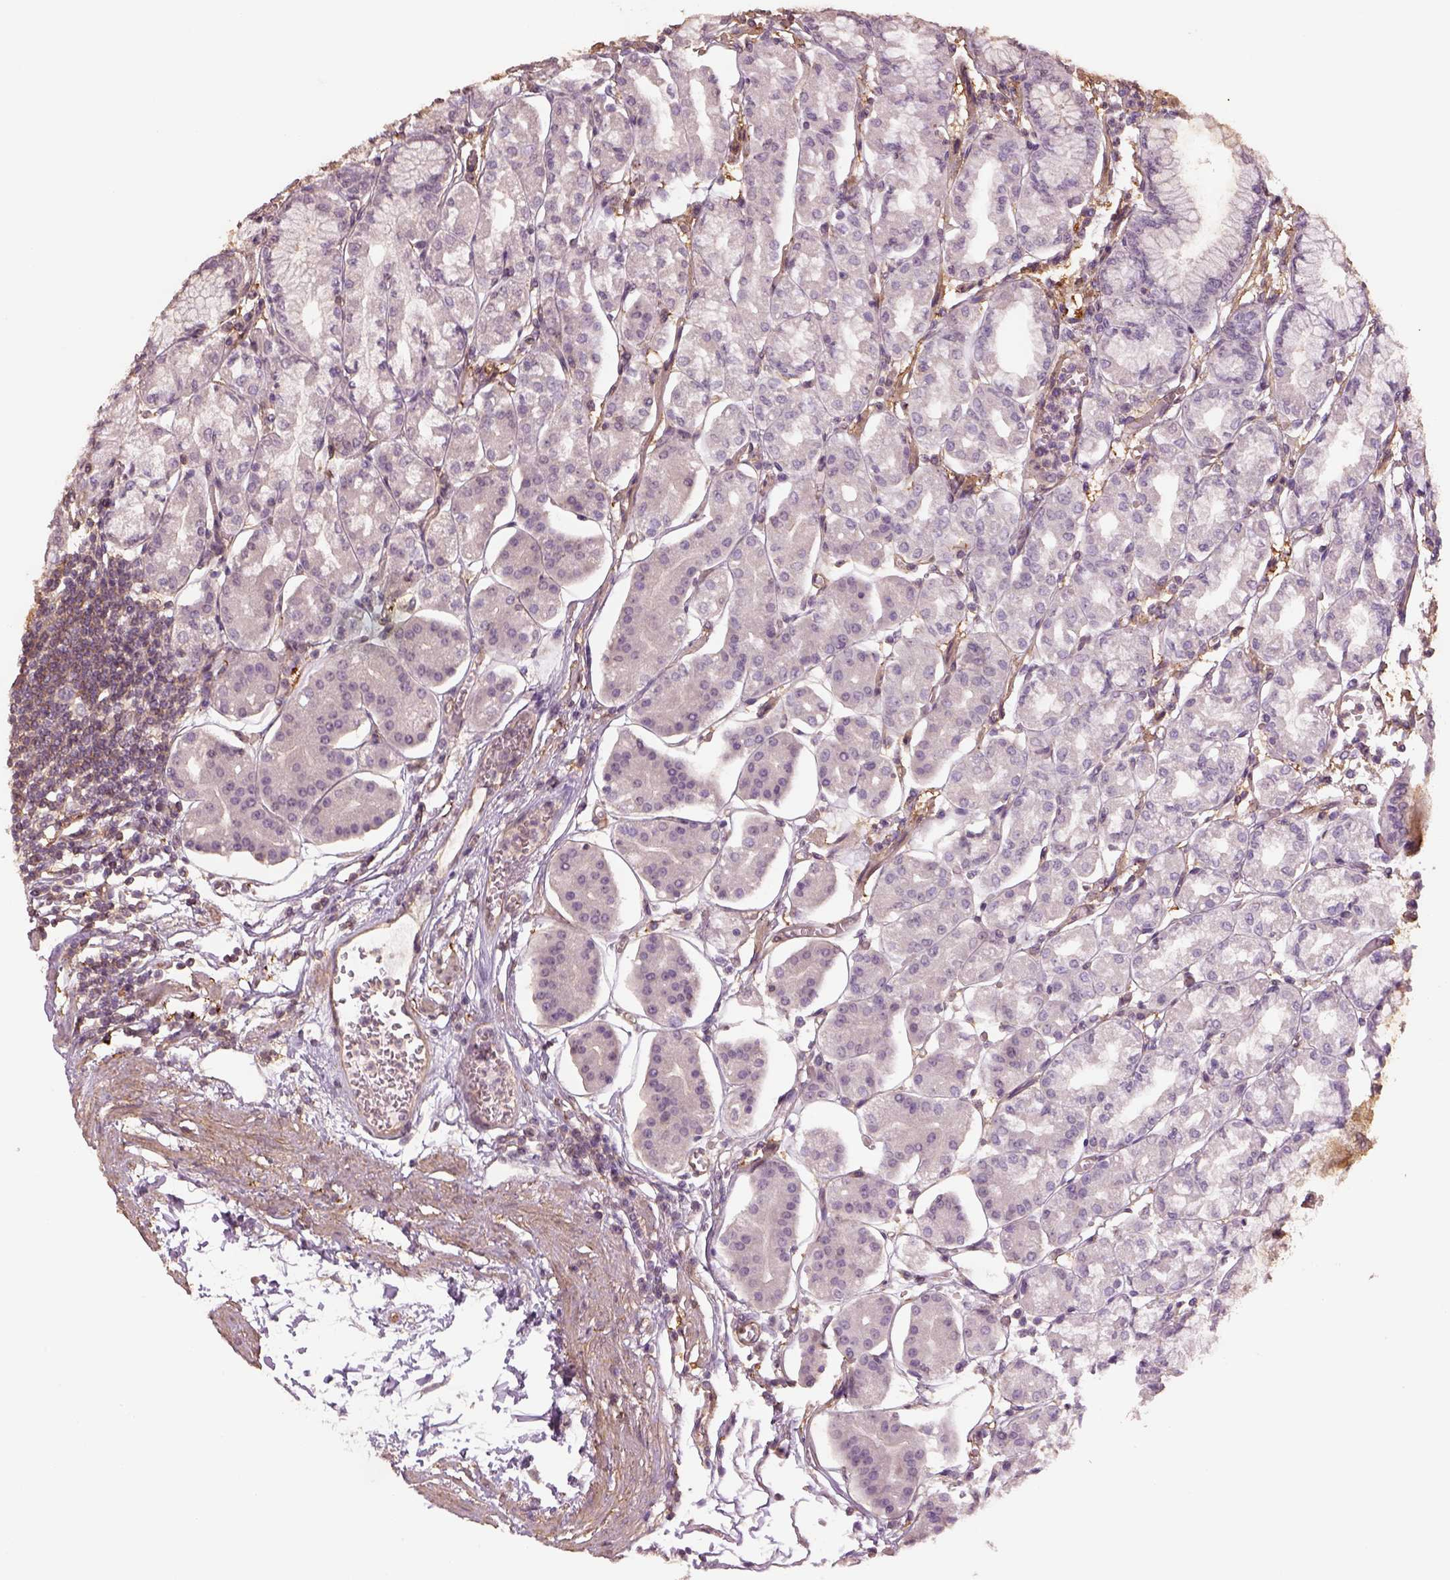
{"staining": {"intensity": "negative", "quantity": "none", "location": "none"}, "tissue": "stomach", "cell_type": "Glandular cells", "image_type": "normal", "snomed": [{"axis": "morphology", "description": "Normal tissue, NOS"}, {"axis": "topography", "description": "Skeletal muscle"}, {"axis": "topography", "description": "Stomach"}], "caption": "The image reveals no significant staining in glandular cells of stomach.", "gene": "LIN7A", "patient": {"sex": "female", "age": 57}}